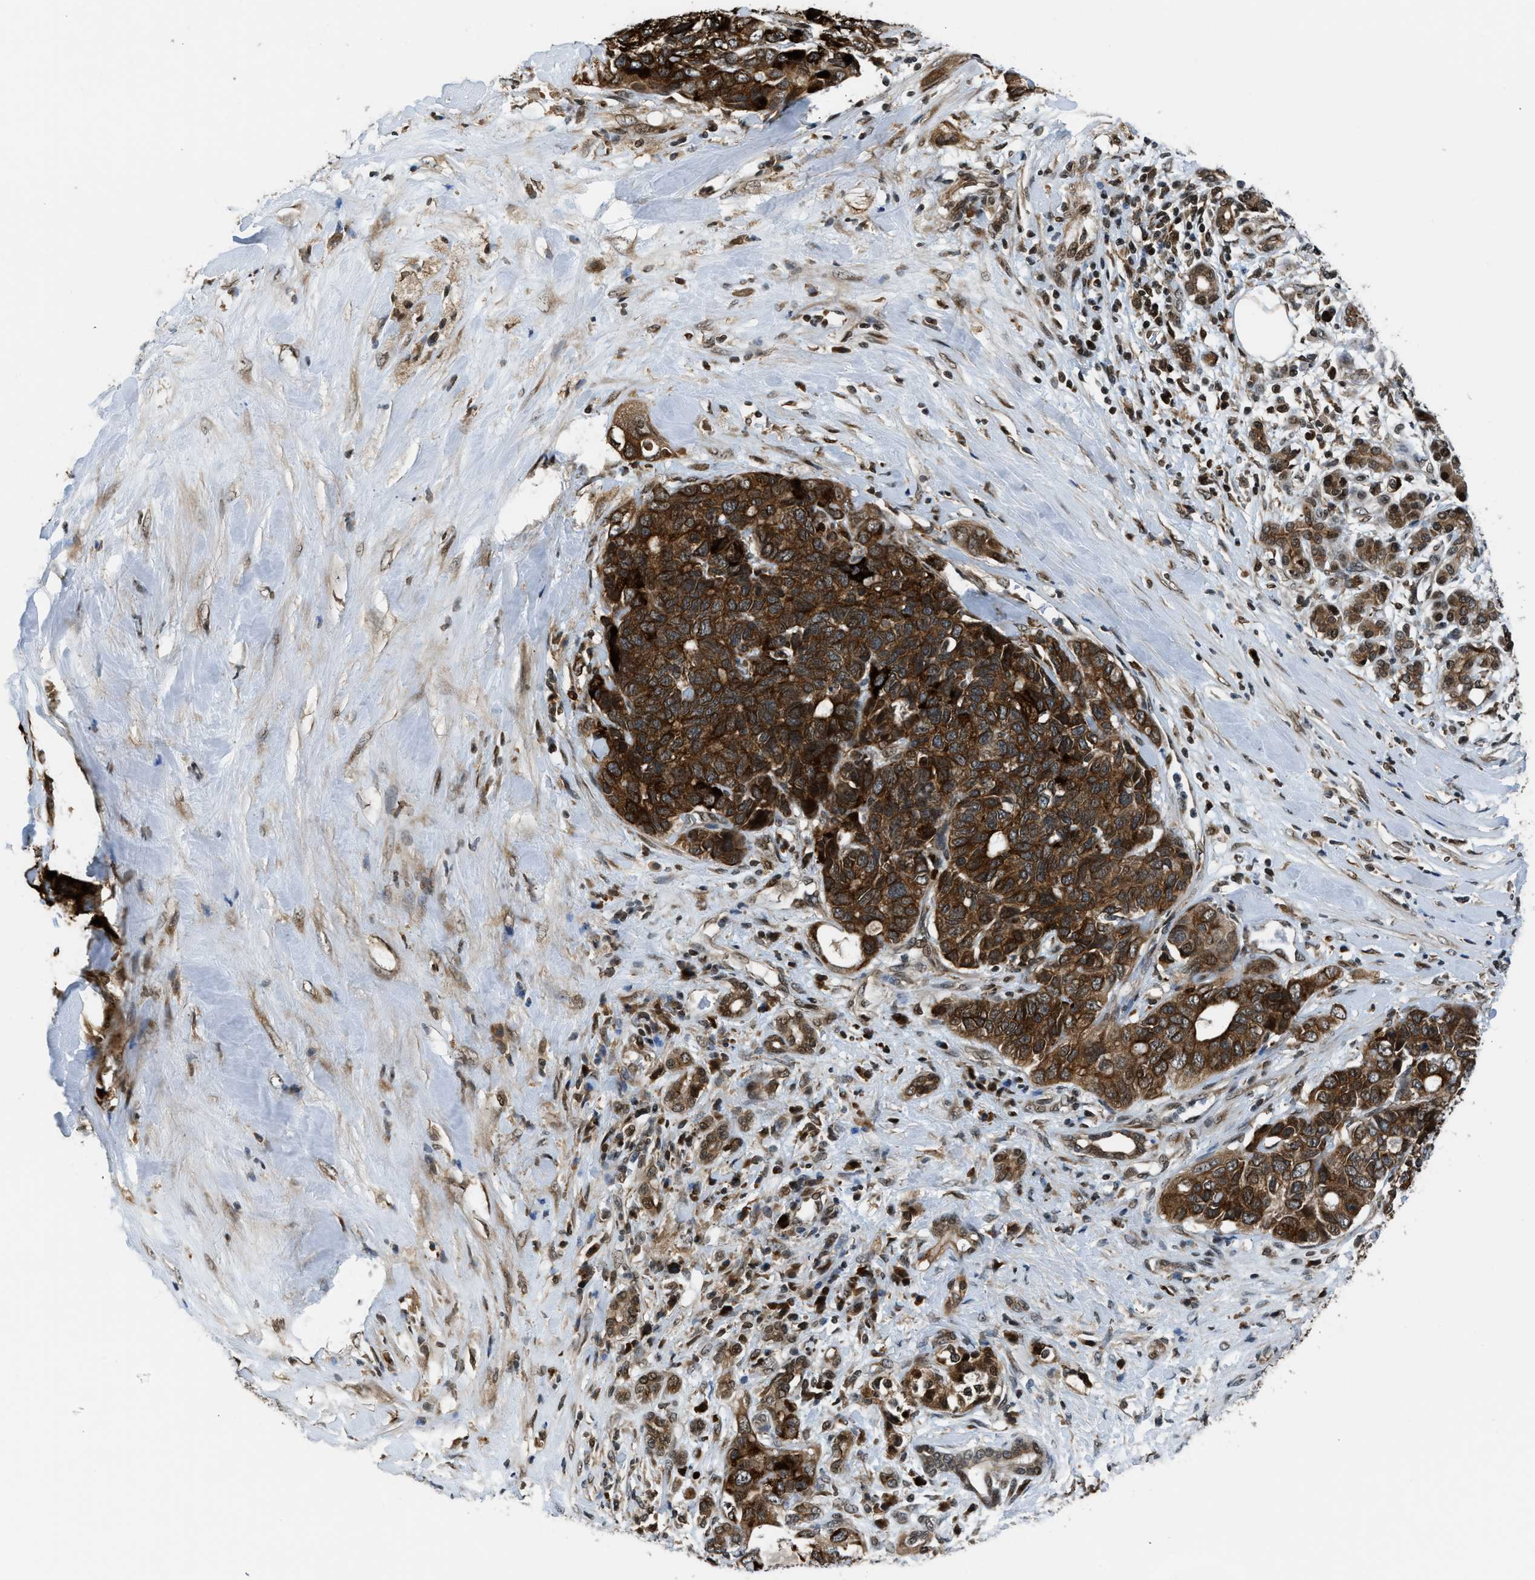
{"staining": {"intensity": "strong", "quantity": ">75%", "location": "cytoplasmic/membranous,nuclear"}, "tissue": "pancreatic cancer", "cell_type": "Tumor cells", "image_type": "cancer", "snomed": [{"axis": "morphology", "description": "Adenocarcinoma, NOS"}, {"axis": "topography", "description": "Pancreas"}], "caption": "Strong cytoplasmic/membranous and nuclear protein expression is appreciated in approximately >75% of tumor cells in pancreatic cancer (adenocarcinoma).", "gene": "RETREG3", "patient": {"sex": "female", "age": 56}}